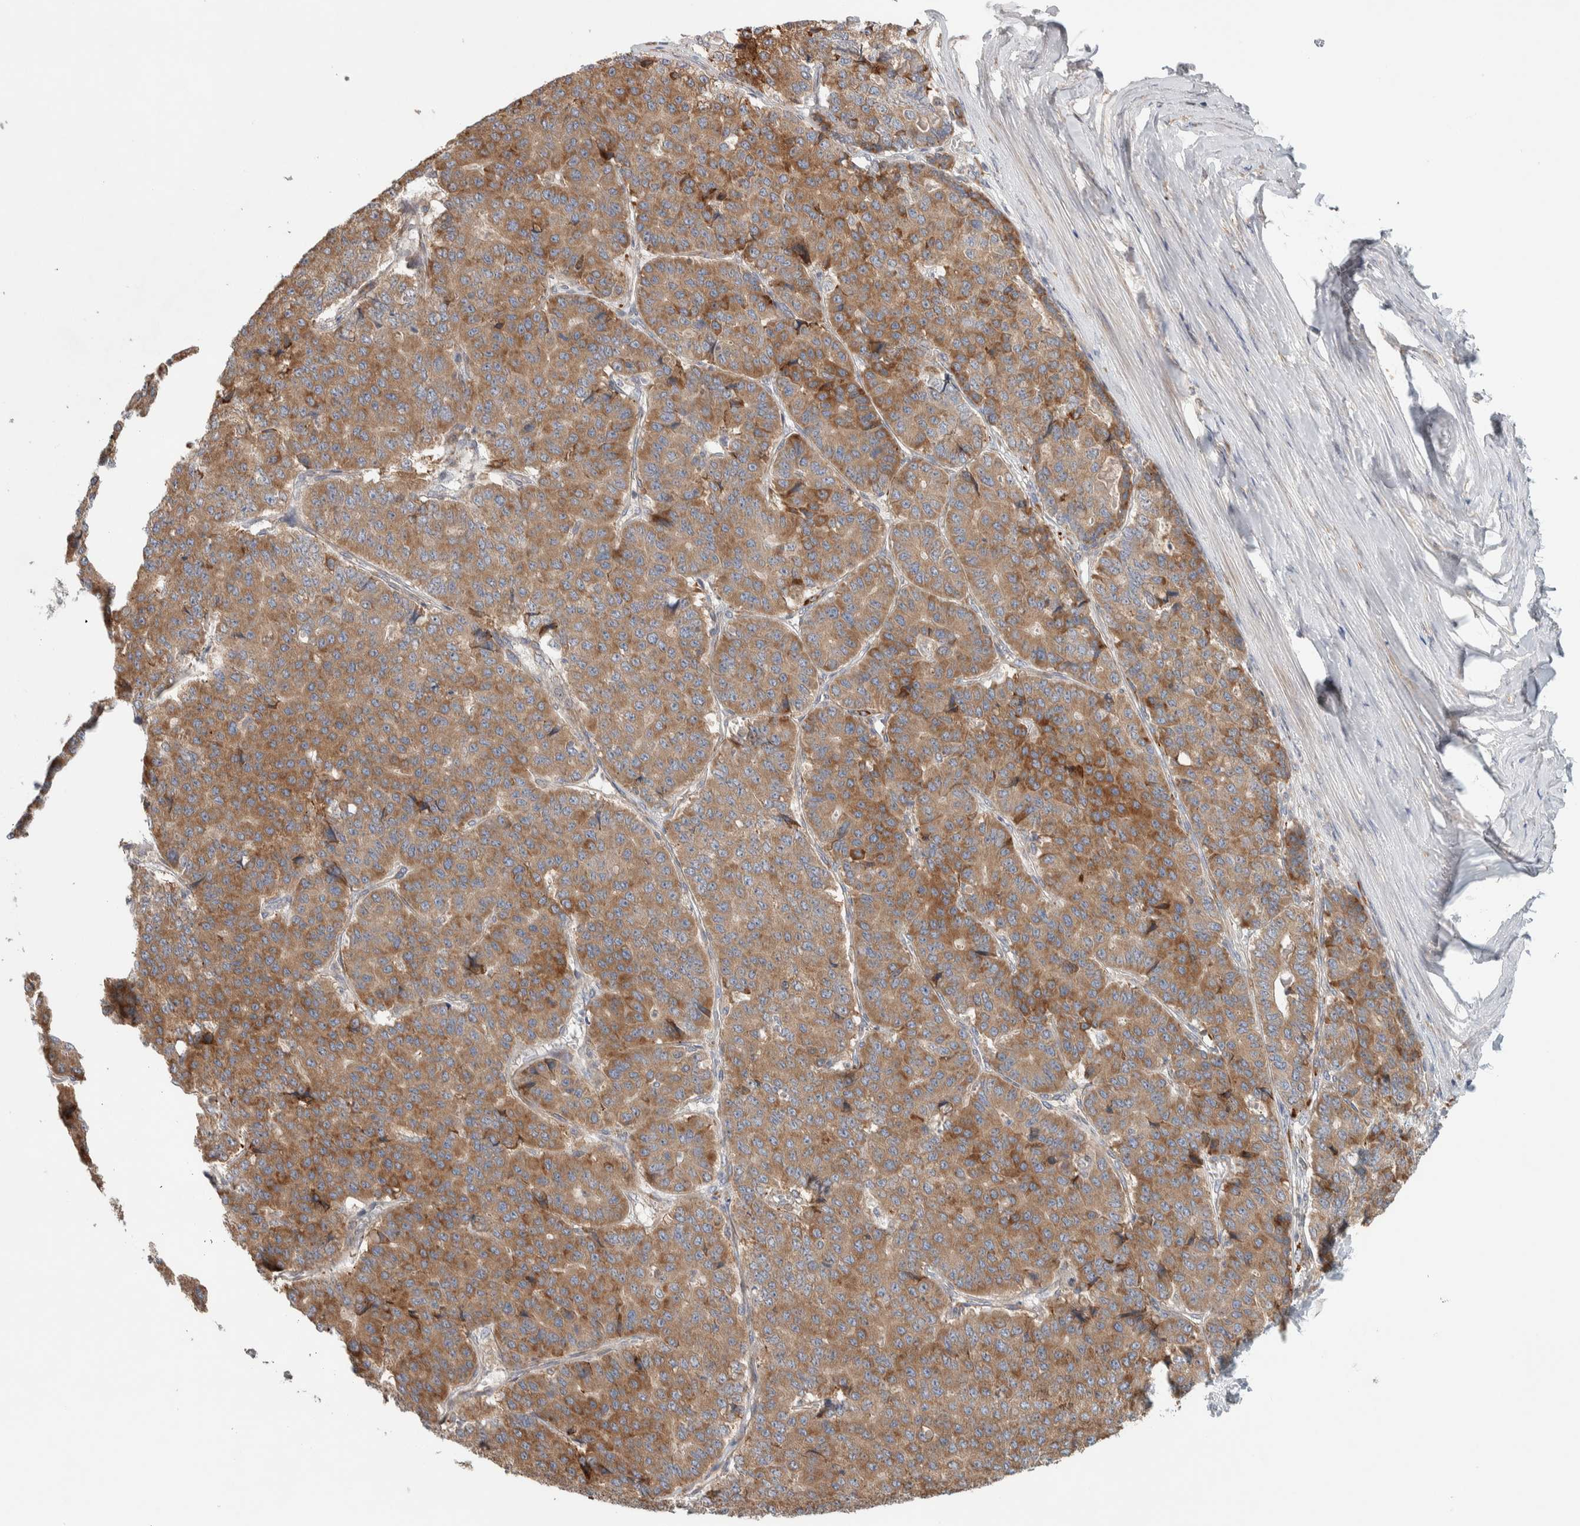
{"staining": {"intensity": "moderate", "quantity": ">75%", "location": "cytoplasmic/membranous"}, "tissue": "pancreatic cancer", "cell_type": "Tumor cells", "image_type": "cancer", "snomed": [{"axis": "morphology", "description": "Adenocarcinoma, NOS"}, {"axis": "topography", "description": "Pancreas"}], "caption": "Protein staining displays moderate cytoplasmic/membranous positivity in approximately >75% of tumor cells in pancreatic cancer (adenocarcinoma).", "gene": "ADCY8", "patient": {"sex": "male", "age": 50}}